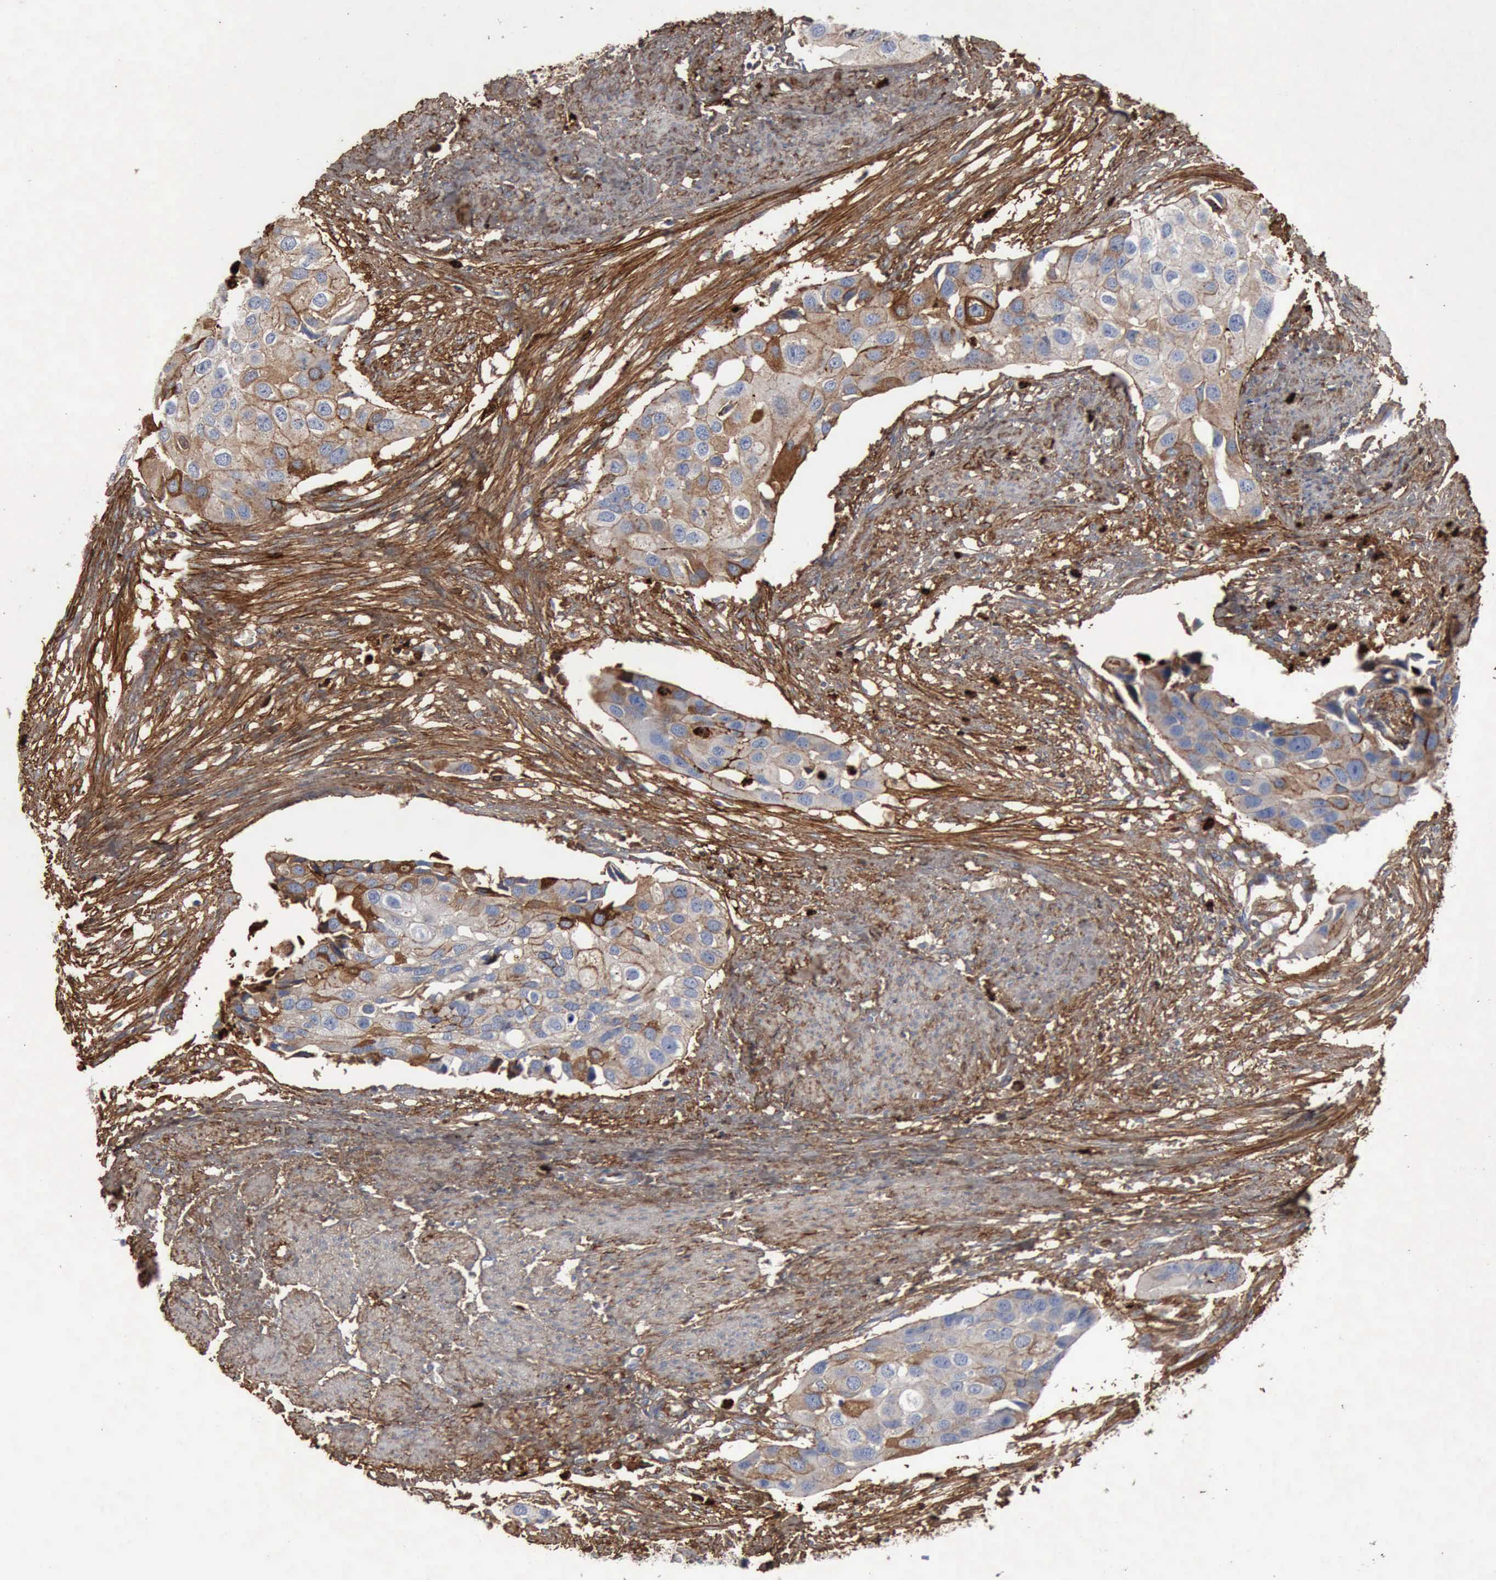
{"staining": {"intensity": "moderate", "quantity": "25%-75%", "location": "cytoplasmic/membranous"}, "tissue": "urothelial cancer", "cell_type": "Tumor cells", "image_type": "cancer", "snomed": [{"axis": "morphology", "description": "Urothelial carcinoma, High grade"}, {"axis": "topography", "description": "Urinary bladder"}], "caption": "Protein positivity by IHC exhibits moderate cytoplasmic/membranous staining in about 25%-75% of tumor cells in urothelial cancer. The staining was performed using DAB, with brown indicating positive protein expression. Nuclei are stained blue with hematoxylin.", "gene": "FN1", "patient": {"sex": "male", "age": 55}}